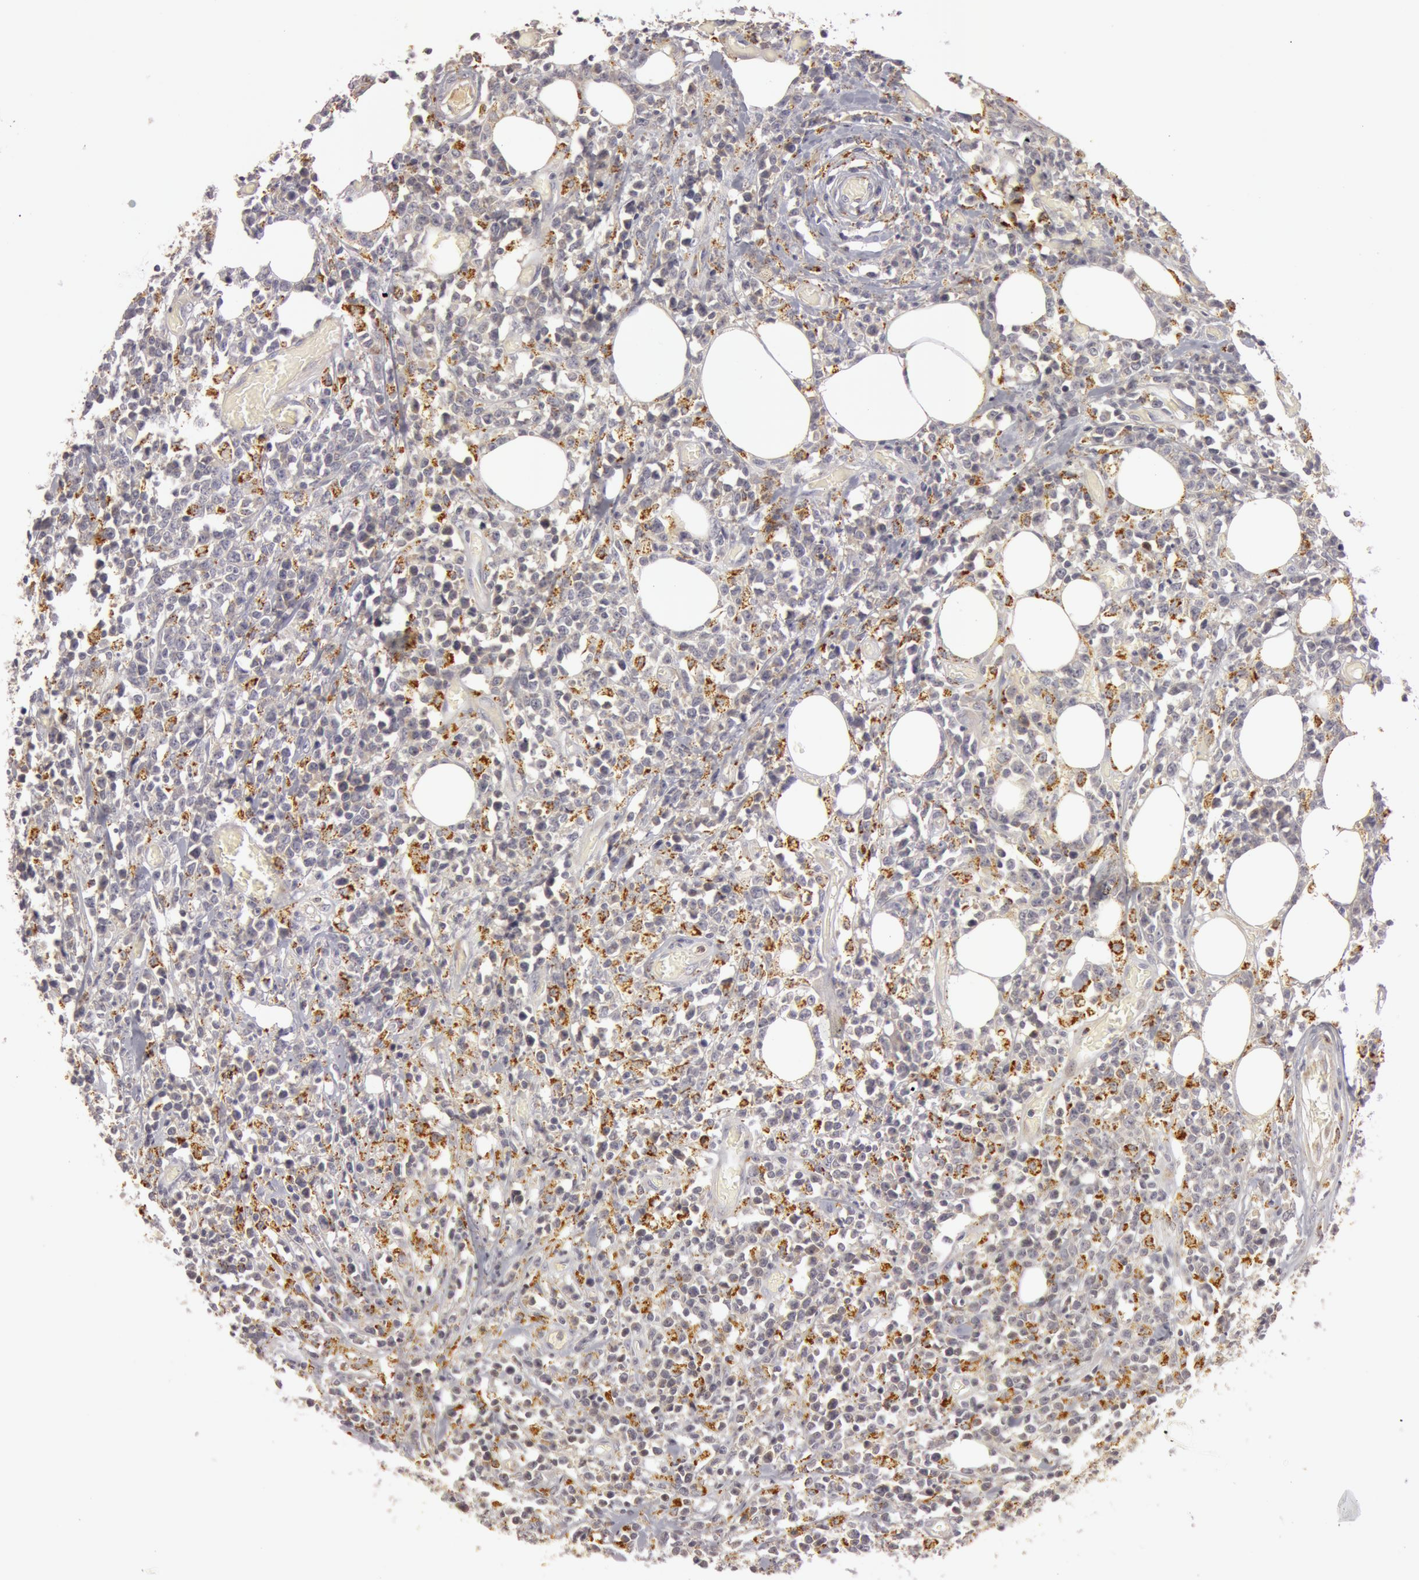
{"staining": {"intensity": "moderate", "quantity": ">75%", "location": "cytoplasmic/membranous"}, "tissue": "lymphoma", "cell_type": "Tumor cells", "image_type": "cancer", "snomed": [{"axis": "morphology", "description": "Malignant lymphoma, non-Hodgkin's type, High grade"}, {"axis": "topography", "description": "Colon"}], "caption": "This is a micrograph of IHC staining of malignant lymphoma, non-Hodgkin's type (high-grade), which shows moderate expression in the cytoplasmic/membranous of tumor cells.", "gene": "C7", "patient": {"sex": "male", "age": 82}}